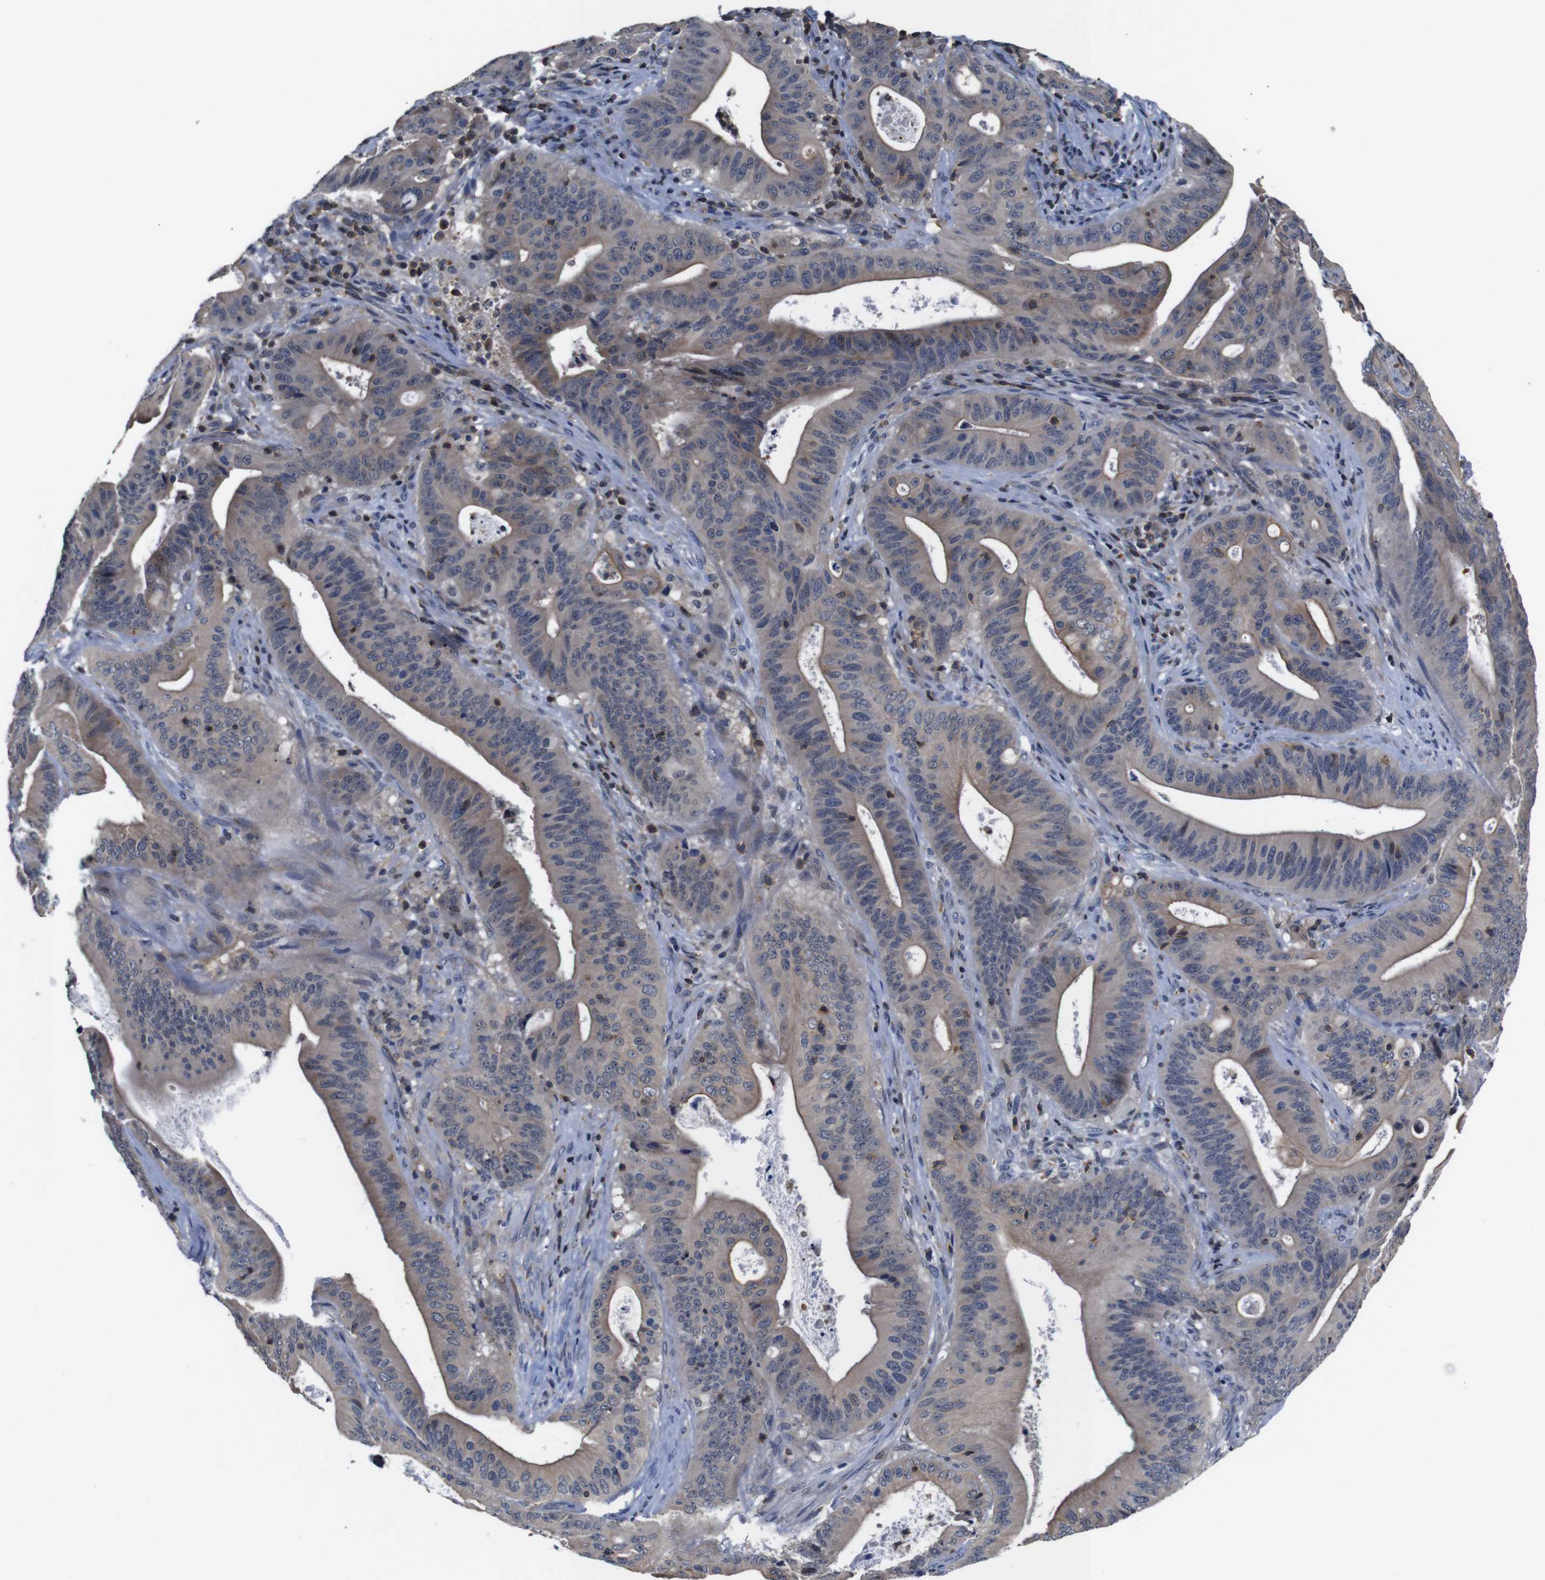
{"staining": {"intensity": "weak", "quantity": ">75%", "location": "cytoplasmic/membranous"}, "tissue": "pancreatic cancer", "cell_type": "Tumor cells", "image_type": "cancer", "snomed": [{"axis": "morphology", "description": "Normal tissue, NOS"}, {"axis": "topography", "description": "Lymph node"}], "caption": "An image of human pancreatic cancer stained for a protein demonstrates weak cytoplasmic/membranous brown staining in tumor cells.", "gene": "BRWD3", "patient": {"sex": "male", "age": 62}}